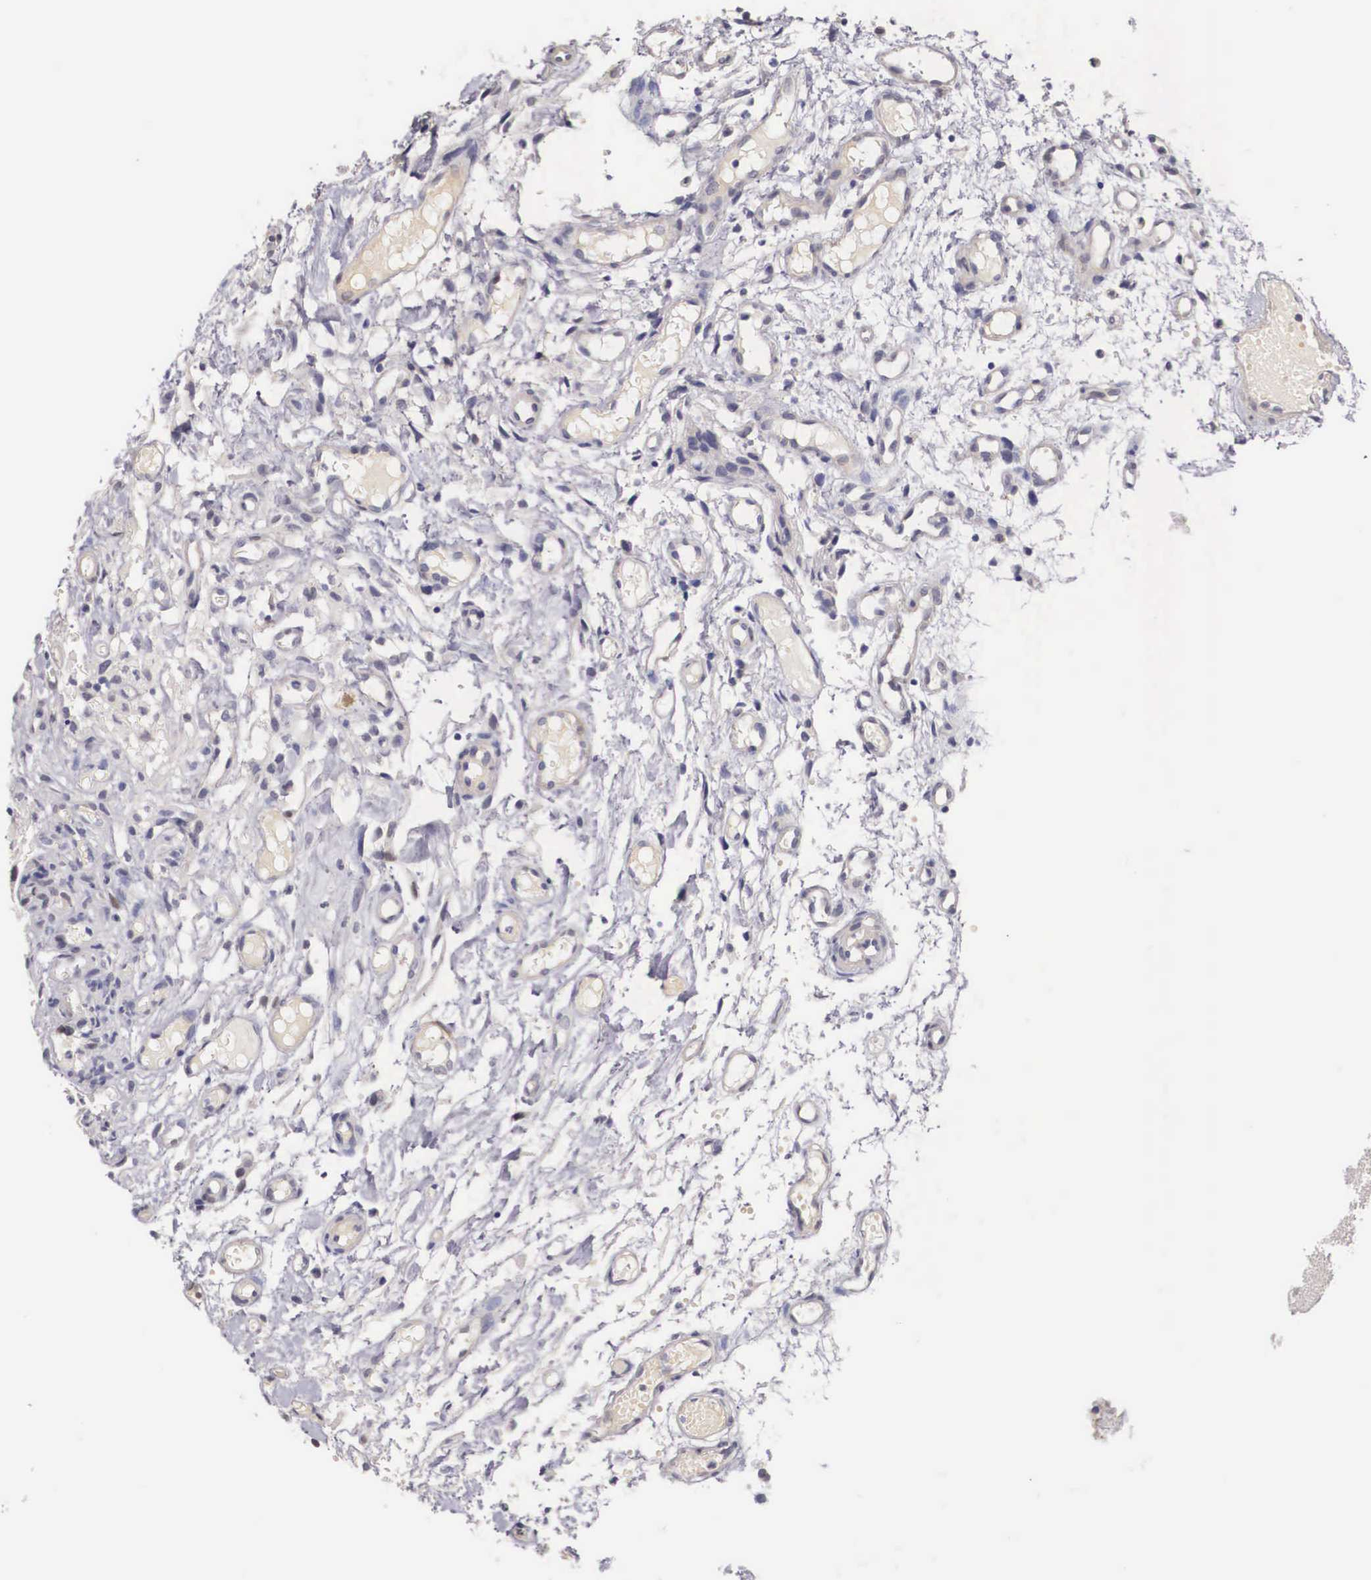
{"staining": {"intensity": "negative", "quantity": "none", "location": "none"}, "tissue": "glioma", "cell_type": "Tumor cells", "image_type": "cancer", "snomed": [{"axis": "morphology", "description": "Glioma, malignant, High grade"}, {"axis": "topography", "description": "Brain"}], "caption": "Protein analysis of glioma exhibits no significant positivity in tumor cells.", "gene": "ENOX2", "patient": {"sex": "male", "age": 77}}